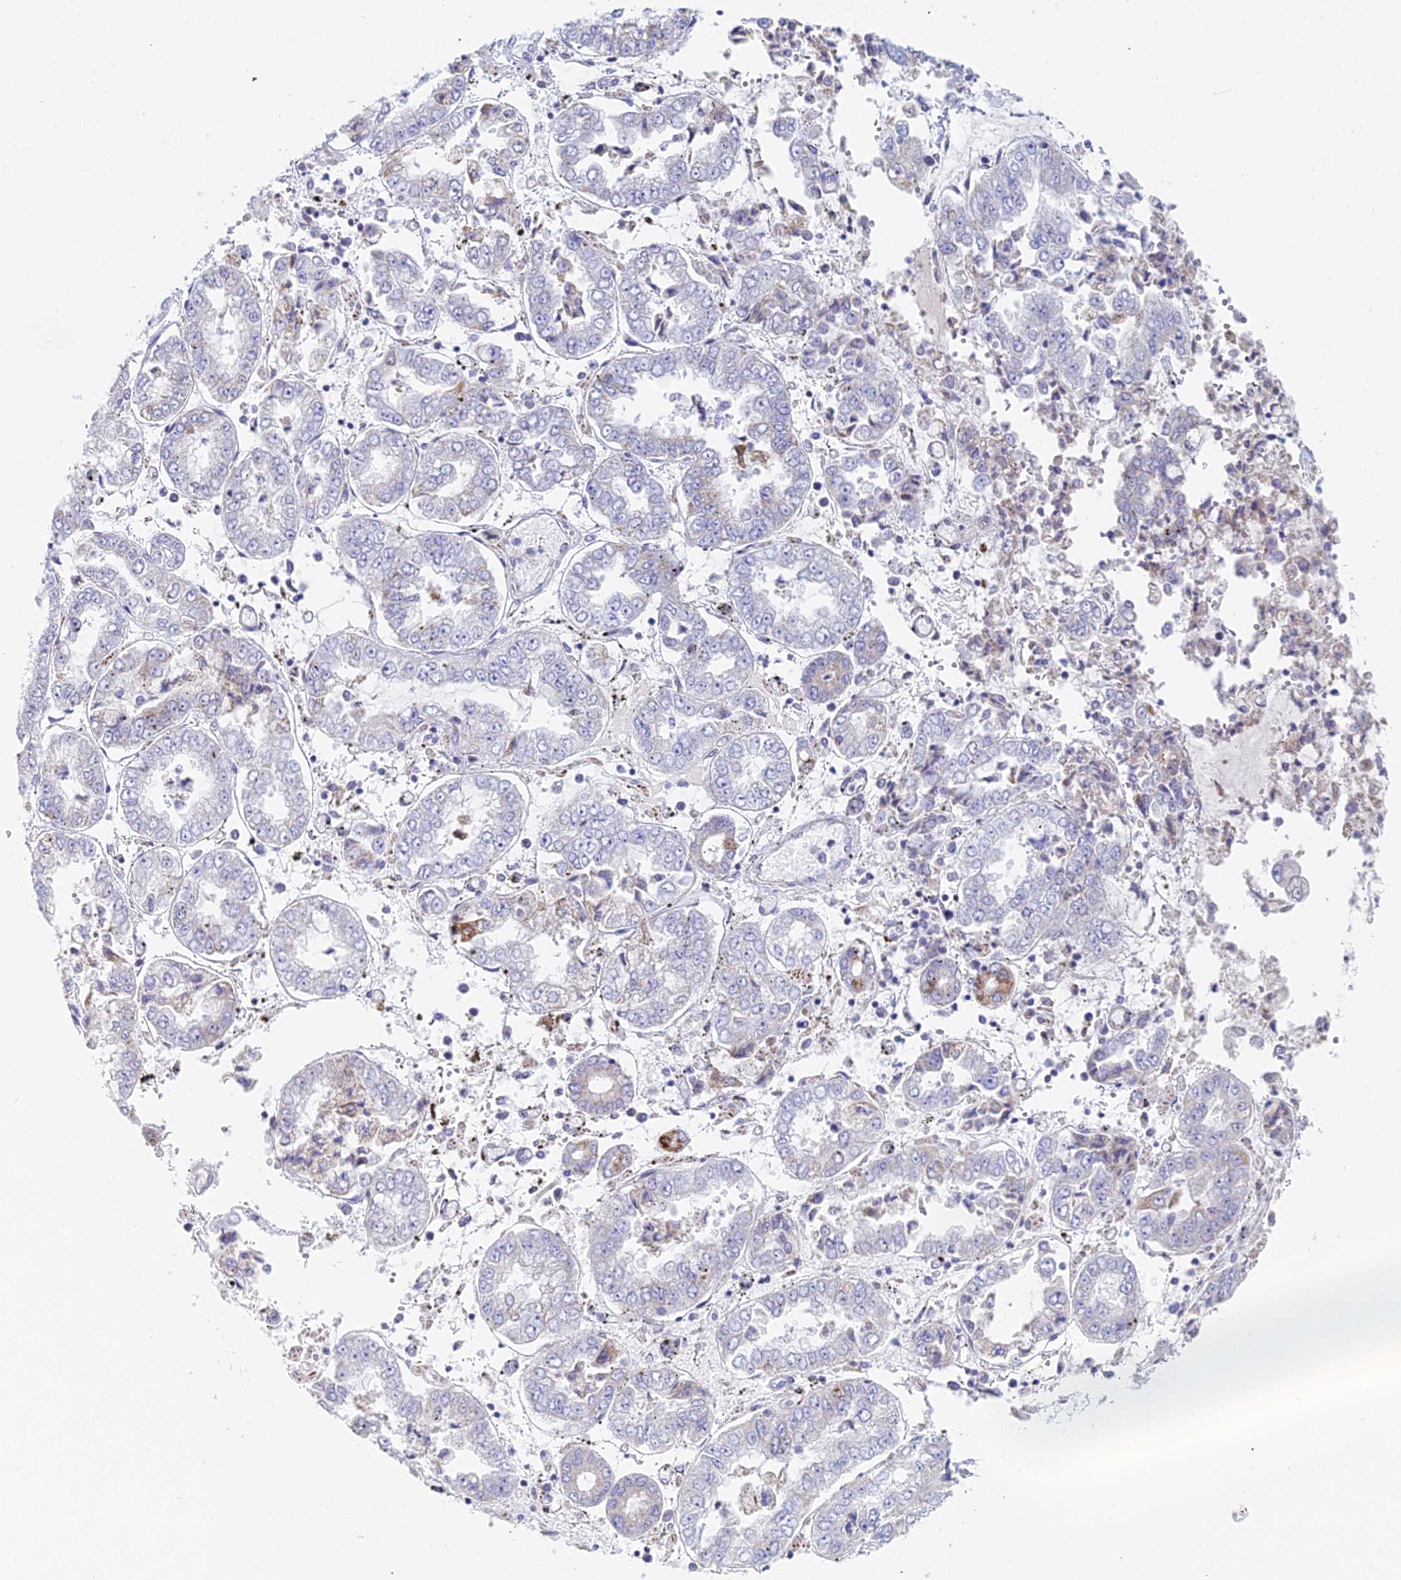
{"staining": {"intensity": "negative", "quantity": "none", "location": "none"}, "tissue": "stomach cancer", "cell_type": "Tumor cells", "image_type": "cancer", "snomed": [{"axis": "morphology", "description": "Adenocarcinoma, NOS"}, {"axis": "topography", "description": "Stomach"}], "caption": "Protein analysis of stomach cancer demonstrates no significant positivity in tumor cells.", "gene": "ACSM1", "patient": {"sex": "male", "age": 76}}